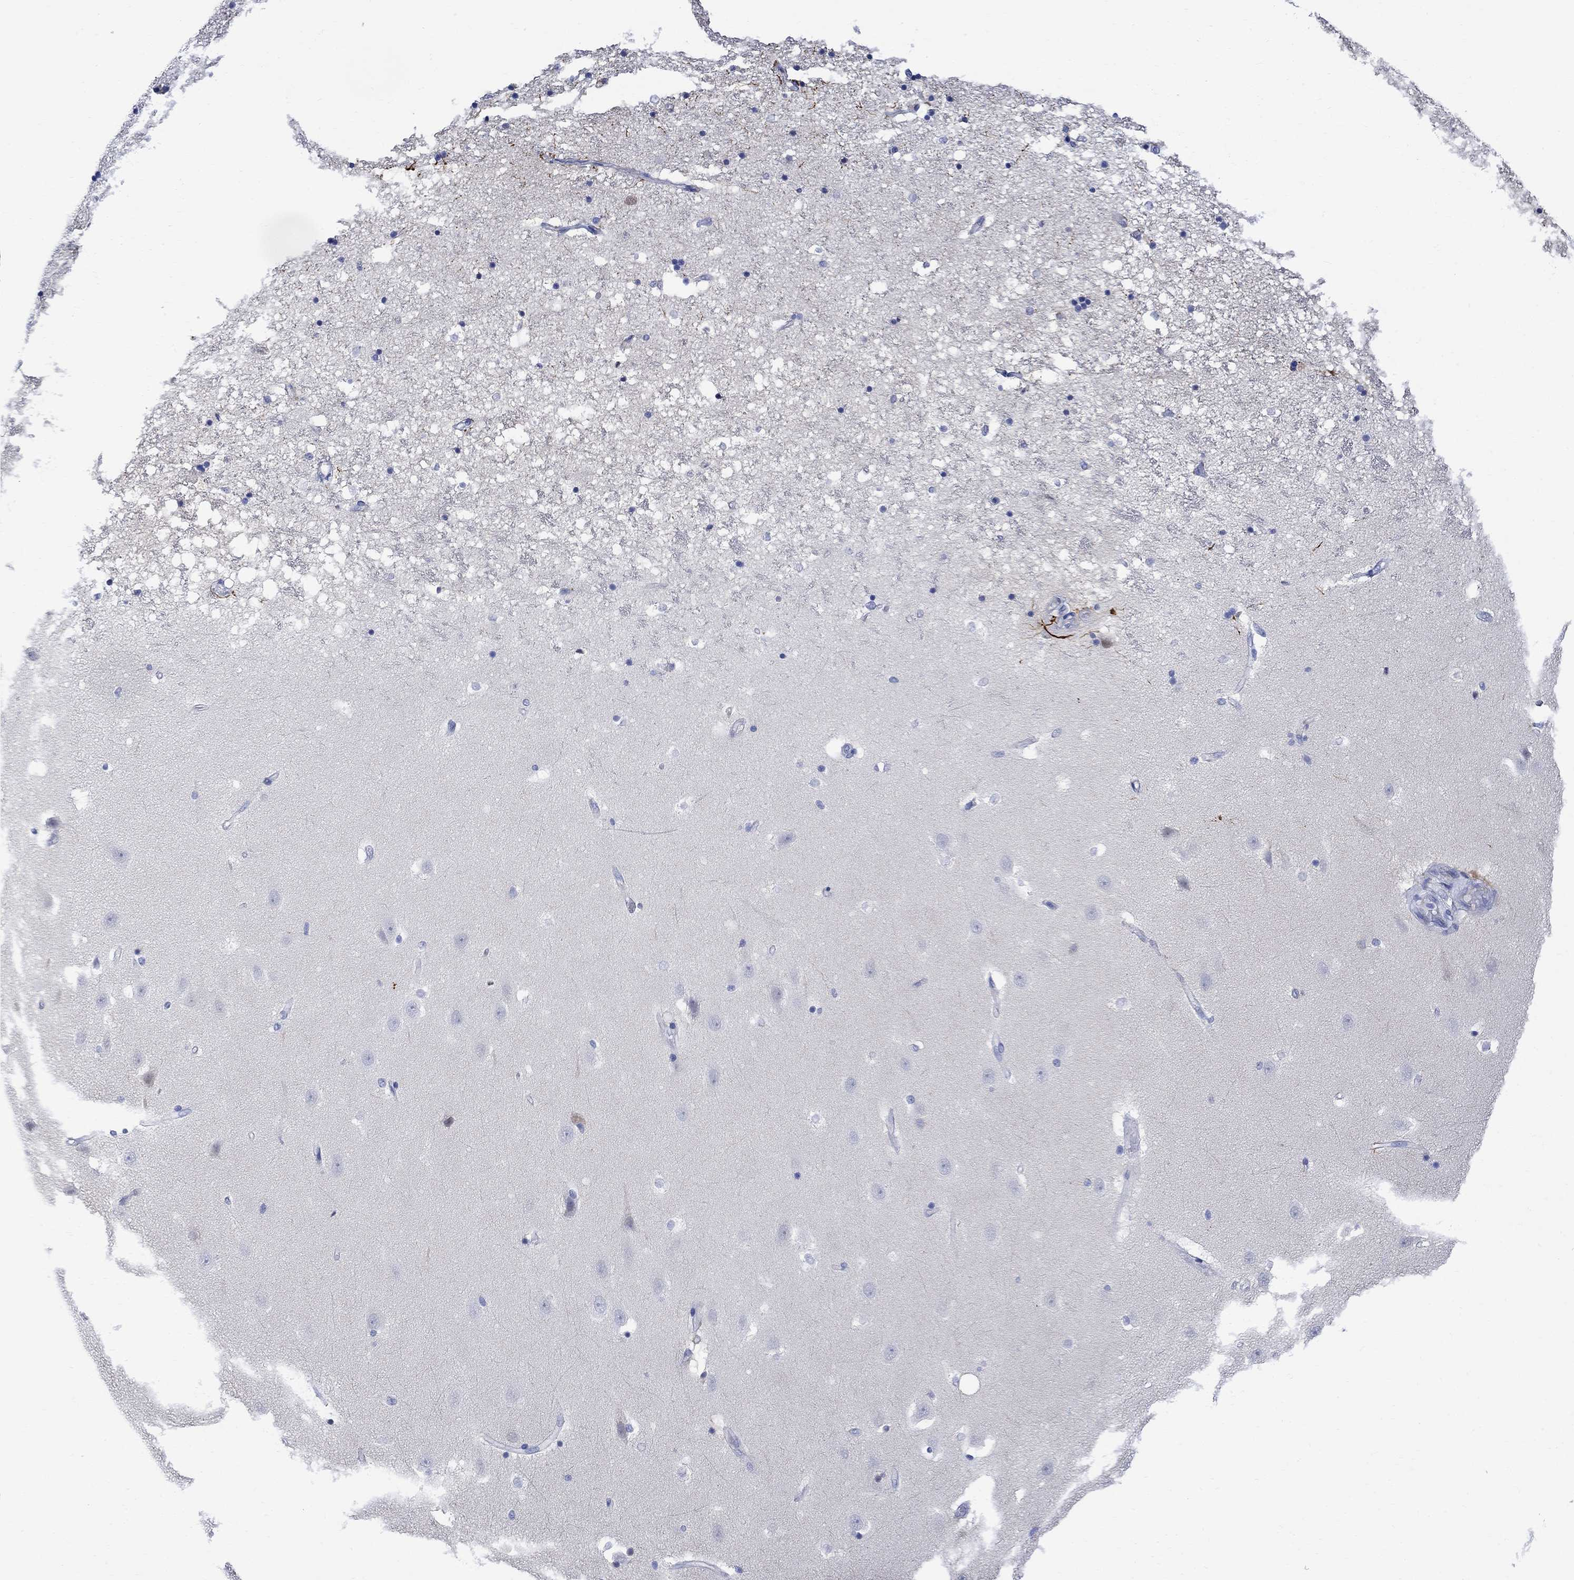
{"staining": {"intensity": "negative", "quantity": "none", "location": "none"}, "tissue": "hippocampus", "cell_type": "Glial cells", "image_type": "normal", "snomed": [{"axis": "morphology", "description": "Normal tissue, NOS"}, {"axis": "topography", "description": "Hippocampus"}], "caption": "This is an IHC histopathology image of unremarkable human hippocampus. There is no staining in glial cells.", "gene": "ARSK", "patient": {"sex": "male", "age": 49}}